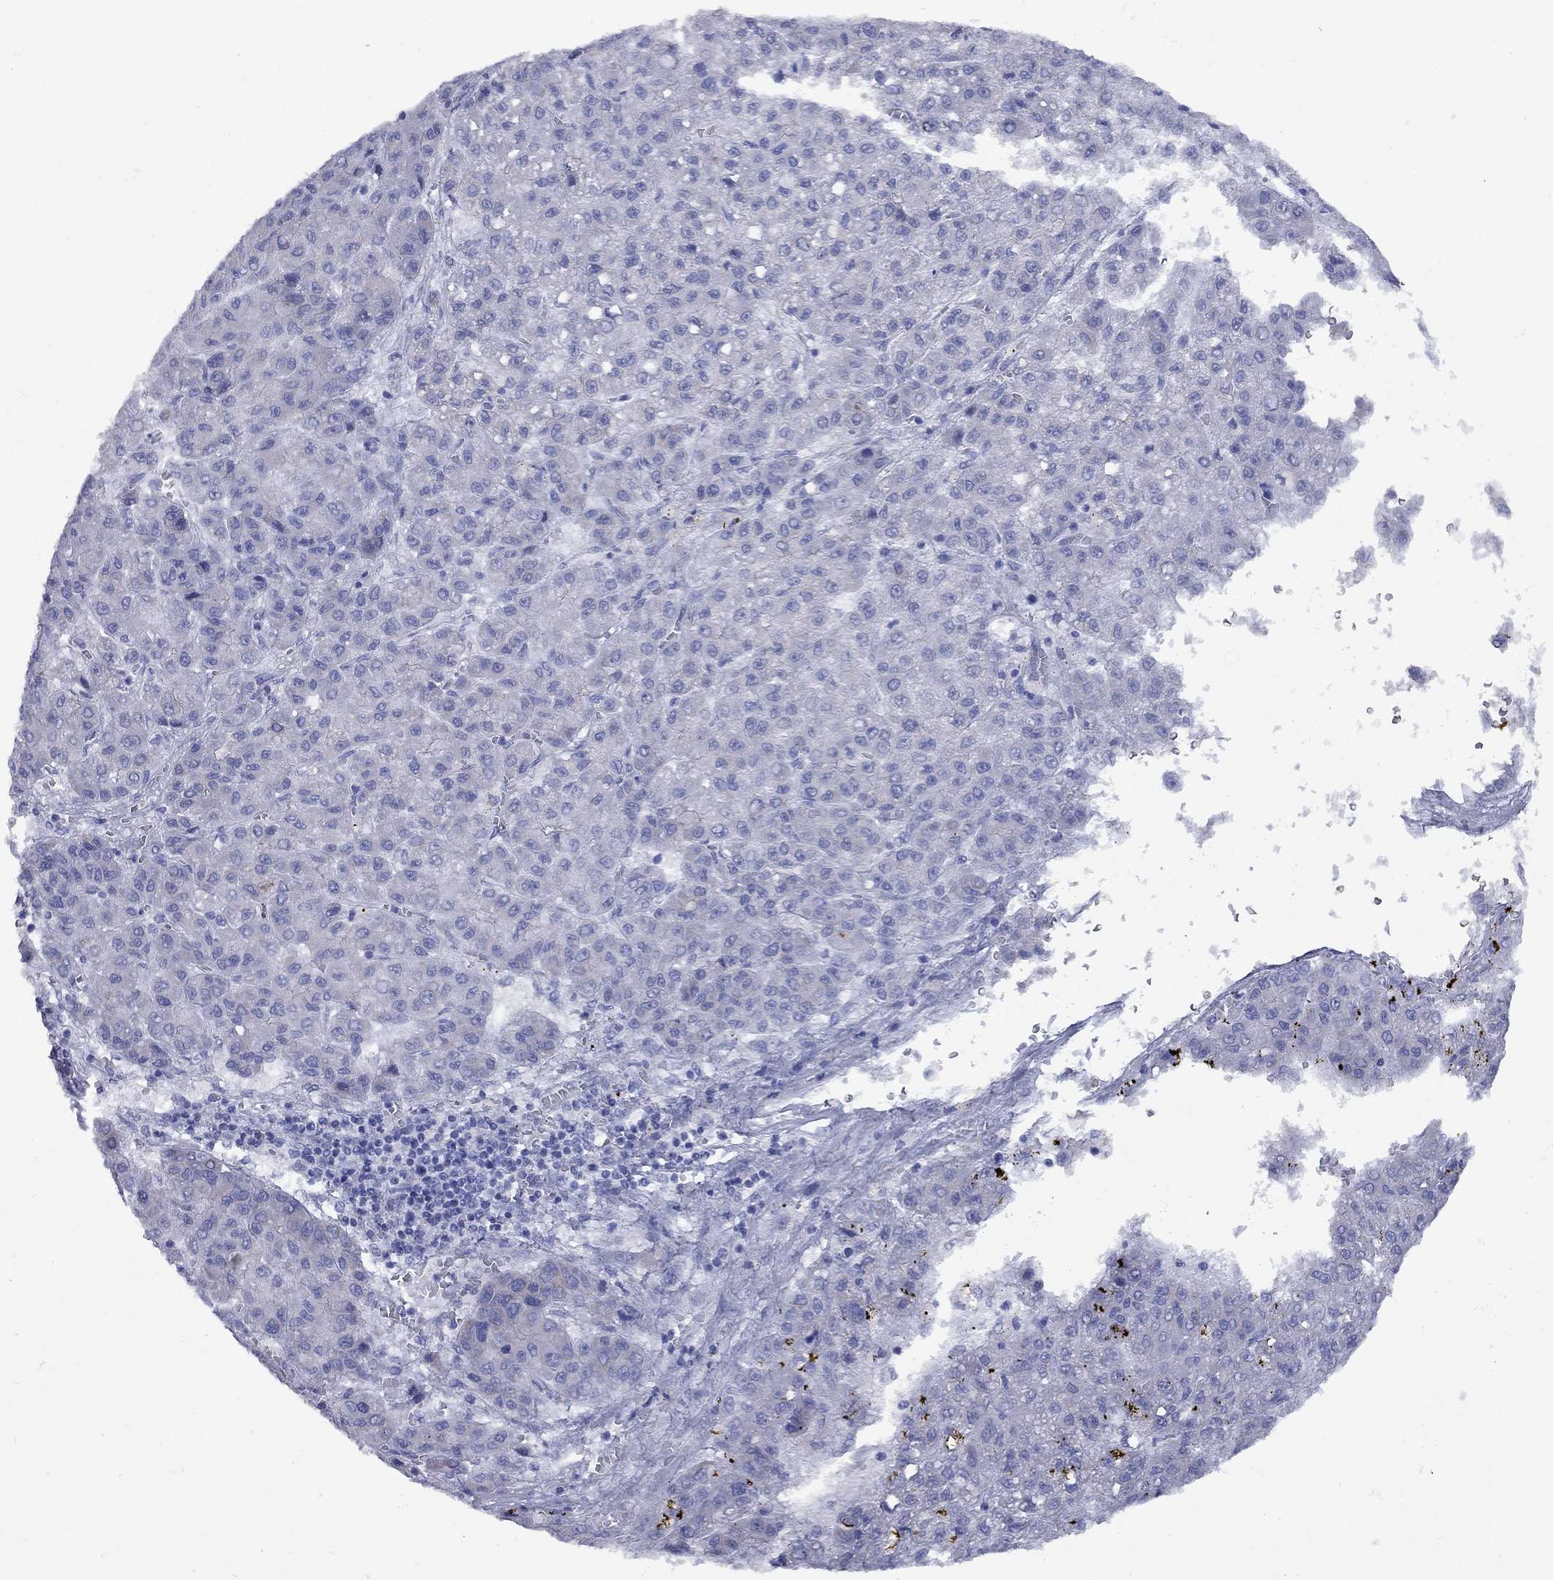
{"staining": {"intensity": "negative", "quantity": "none", "location": "none"}, "tissue": "liver cancer", "cell_type": "Tumor cells", "image_type": "cancer", "snomed": [{"axis": "morphology", "description": "Carcinoma, Hepatocellular, NOS"}, {"axis": "topography", "description": "Liver"}], "caption": "Tumor cells show no significant protein positivity in liver hepatocellular carcinoma.", "gene": "PDZD3", "patient": {"sex": "male", "age": 70}}